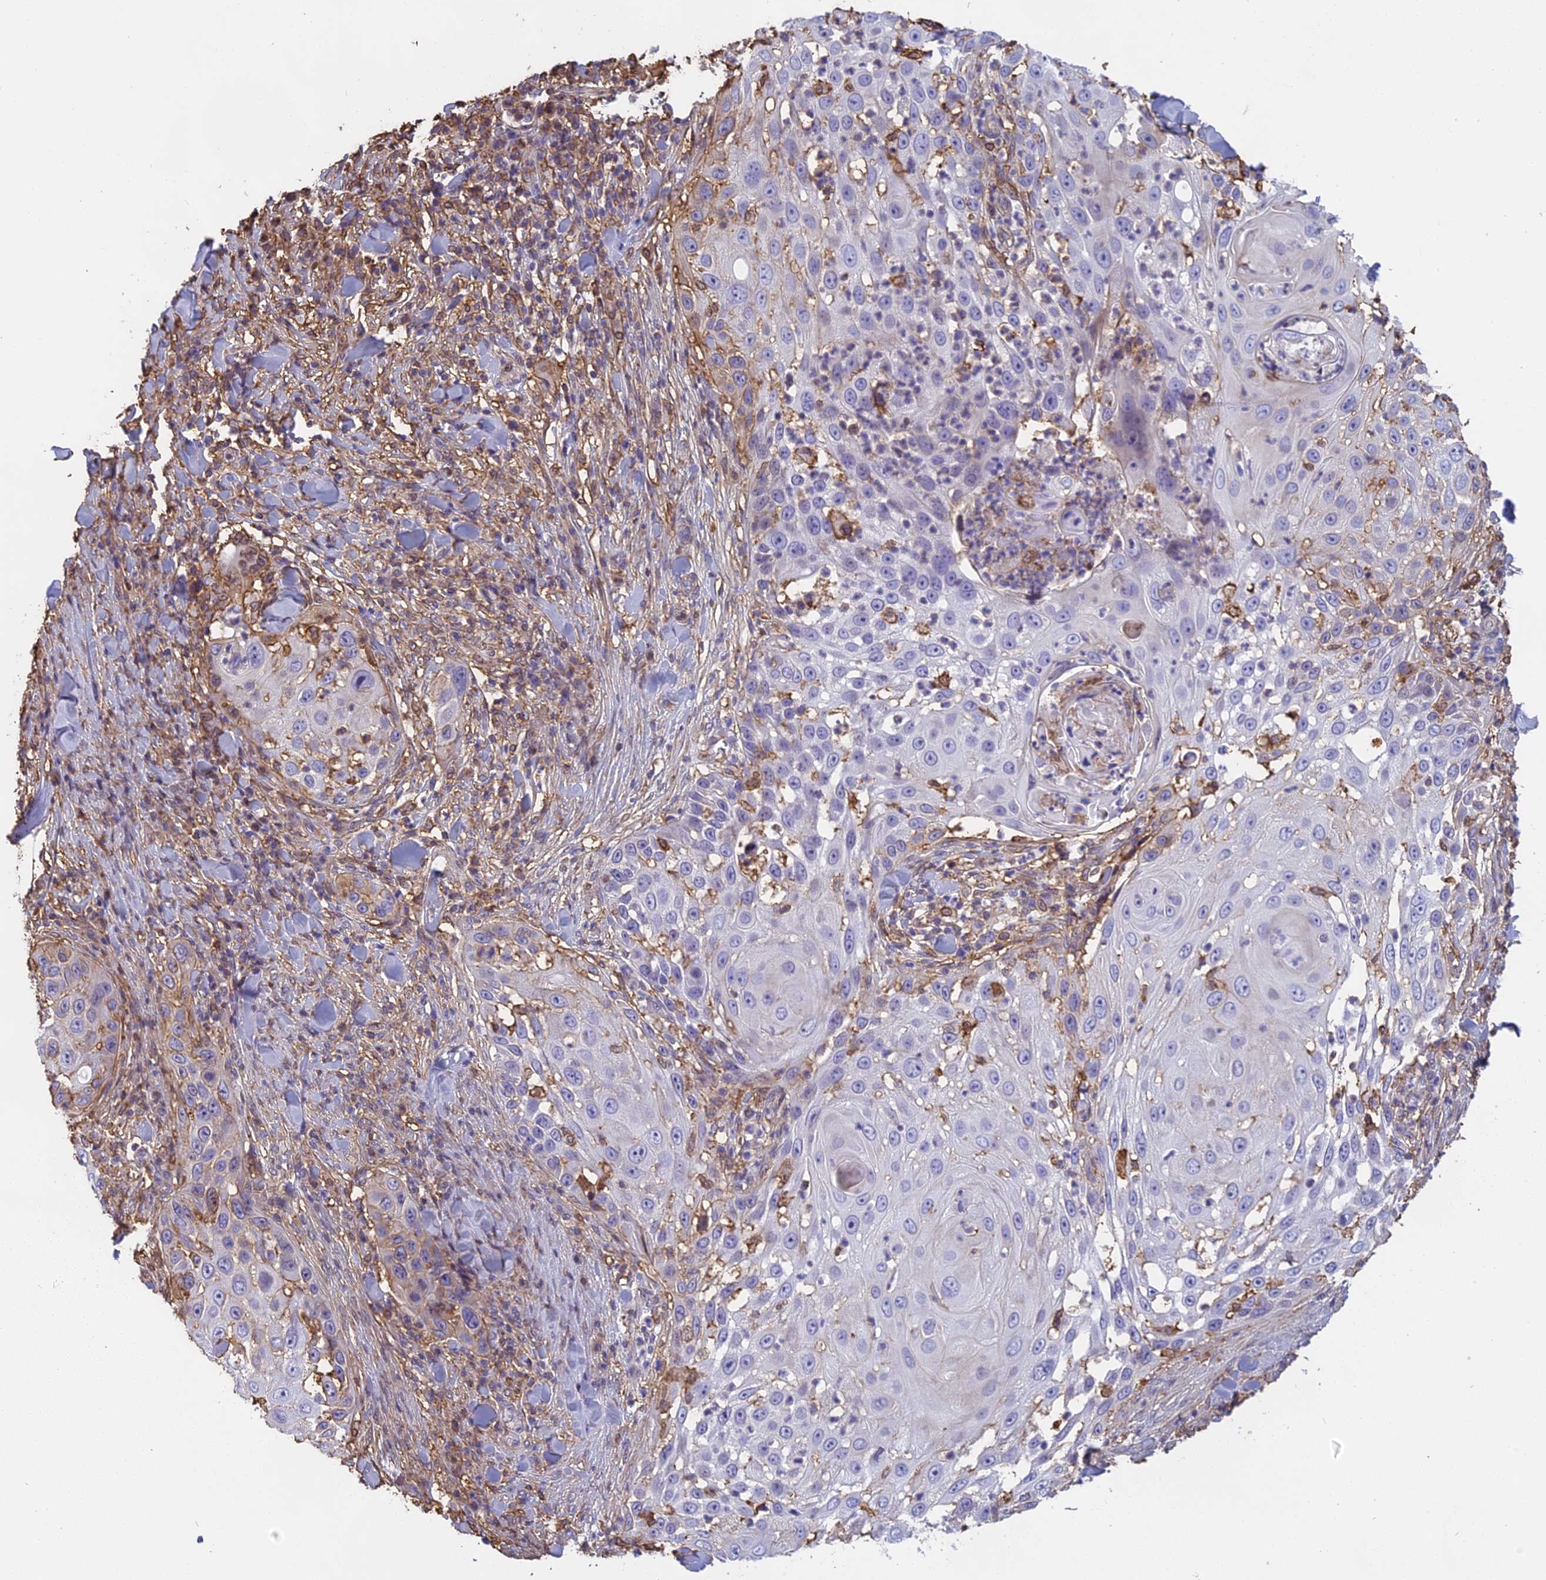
{"staining": {"intensity": "negative", "quantity": "none", "location": "none"}, "tissue": "skin cancer", "cell_type": "Tumor cells", "image_type": "cancer", "snomed": [{"axis": "morphology", "description": "Squamous cell carcinoma, NOS"}, {"axis": "topography", "description": "Skin"}], "caption": "High magnification brightfield microscopy of skin squamous cell carcinoma stained with DAB (3,3'-diaminobenzidine) (brown) and counterstained with hematoxylin (blue): tumor cells show no significant expression.", "gene": "TMEM255B", "patient": {"sex": "female", "age": 44}}